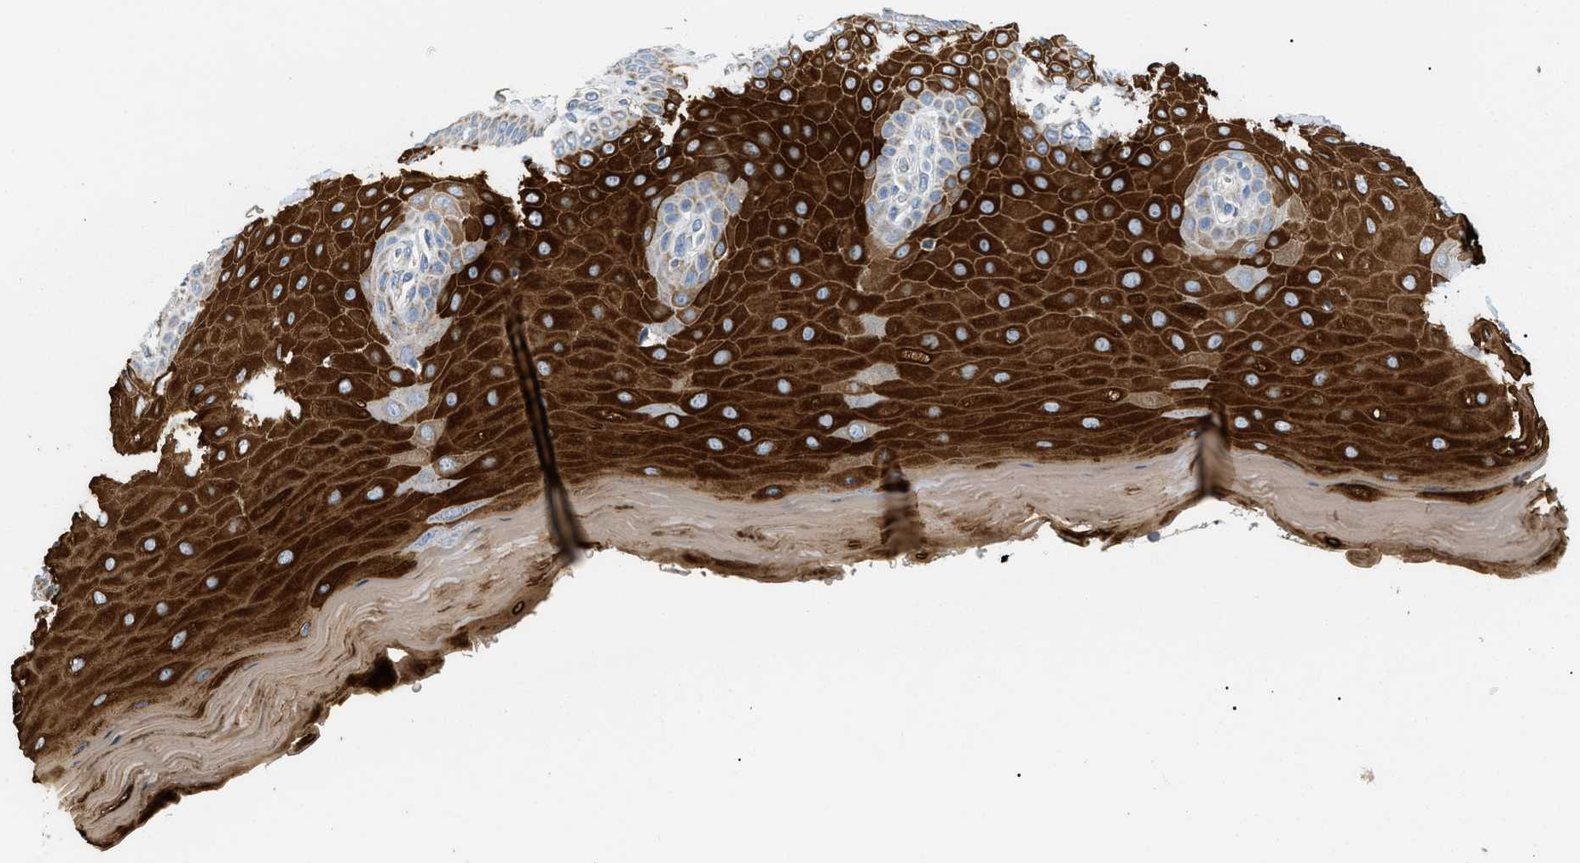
{"staining": {"intensity": "negative", "quantity": "none", "location": "none"}, "tissue": "cervix", "cell_type": "Glandular cells", "image_type": "normal", "snomed": [{"axis": "morphology", "description": "Normal tissue, NOS"}, {"axis": "topography", "description": "Cervix"}], "caption": "Photomicrograph shows no significant protein staining in glandular cells of benign cervix.", "gene": "TOMM6", "patient": {"sex": "female", "age": 55}}